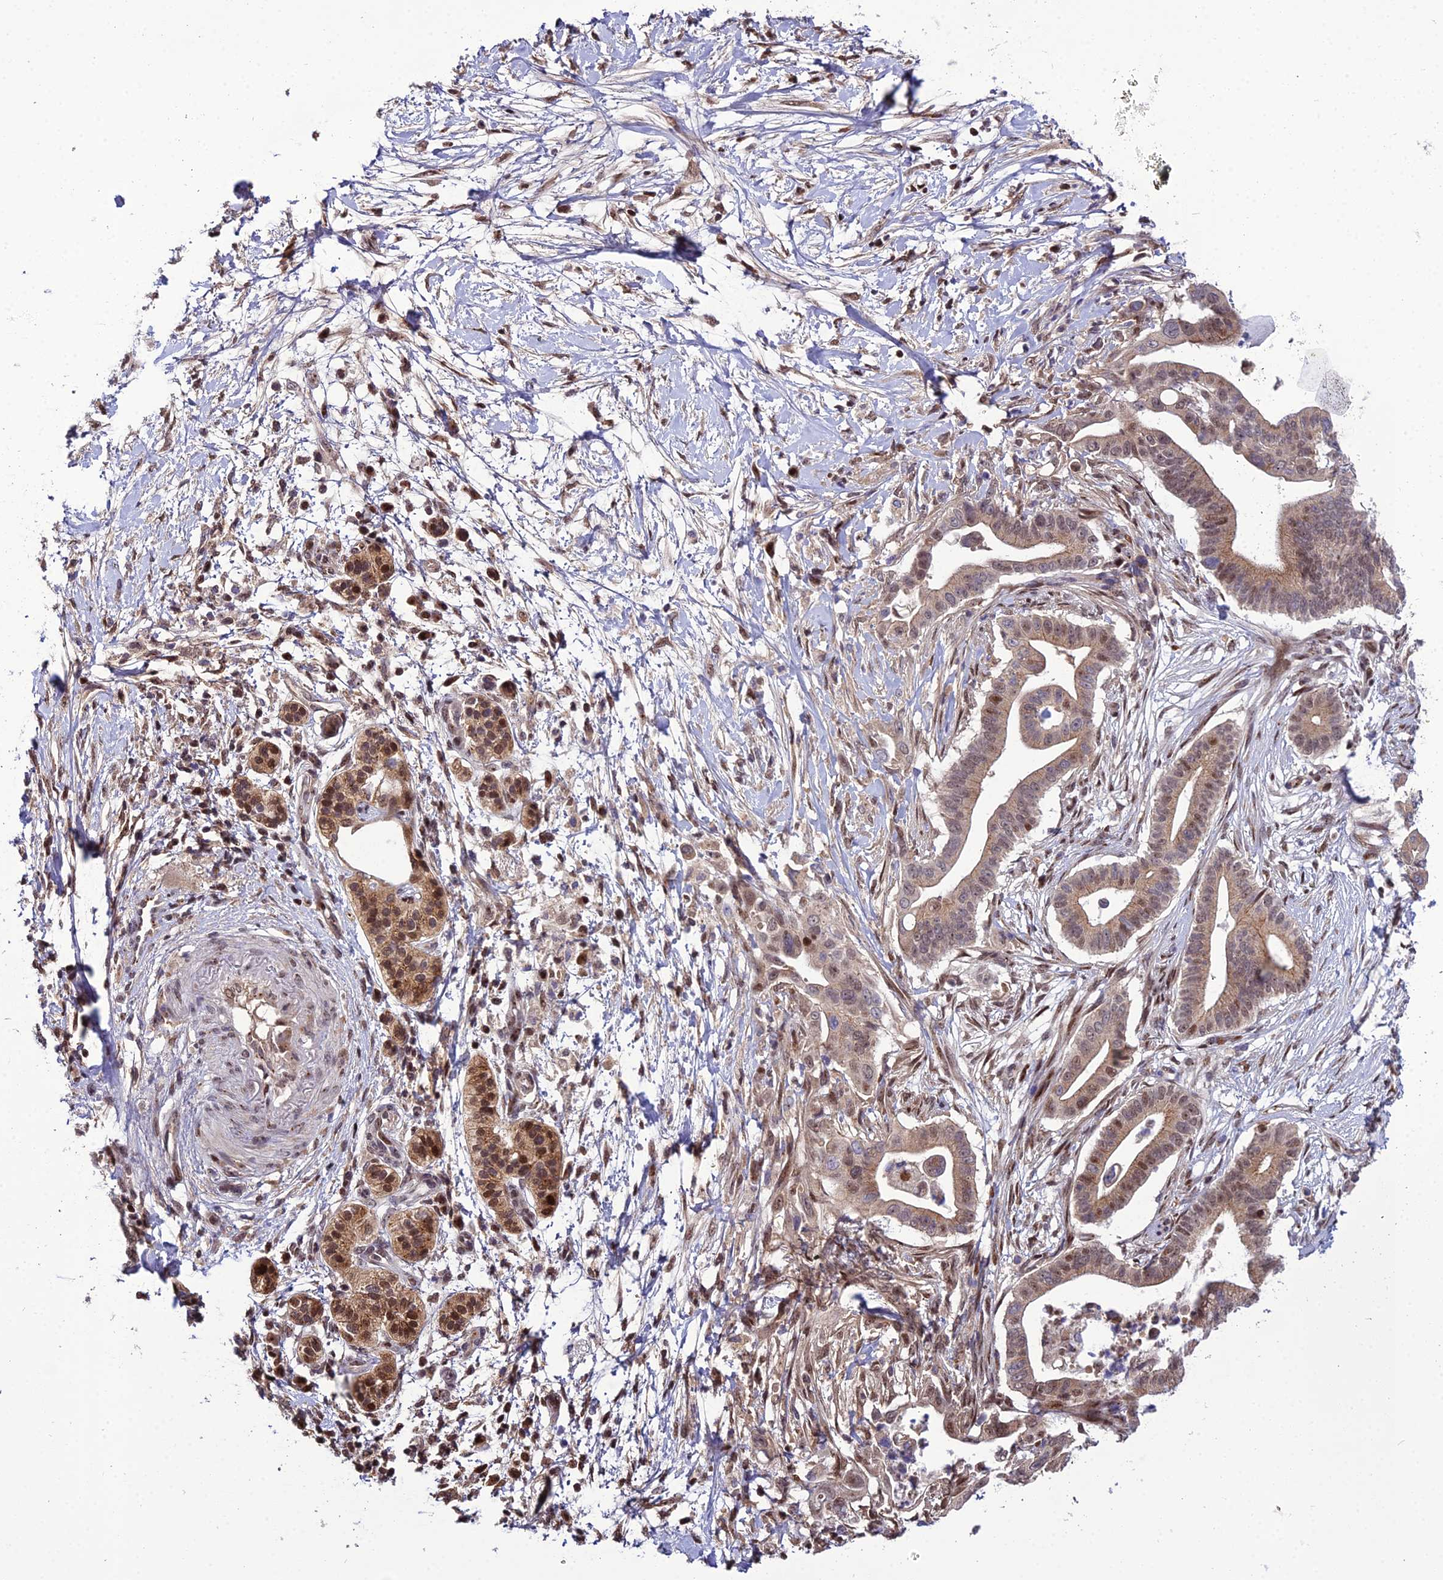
{"staining": {"intensity": "weak", "quantity": ">75%", "location": "cytoplasmic/membranous,nuclear"}, "tissue": "pancreatic cancer", "cell_type": "Tumor cells", "image_type": "cancer", "snomed": [{"axis": "morphology", "description": "Adenocarcinoma, NOS"}, {"axis": "topography", "description": "Pancreas"}], "caption": "A histopathology image of pancreatic cancer (adenocarcinoma) stained for a protein shows weak cytoplasmic/membranous and nuclear brown staining in tumor cells.", "gene": "ARL2", "patient": {"sex": "male", "age": 68}}